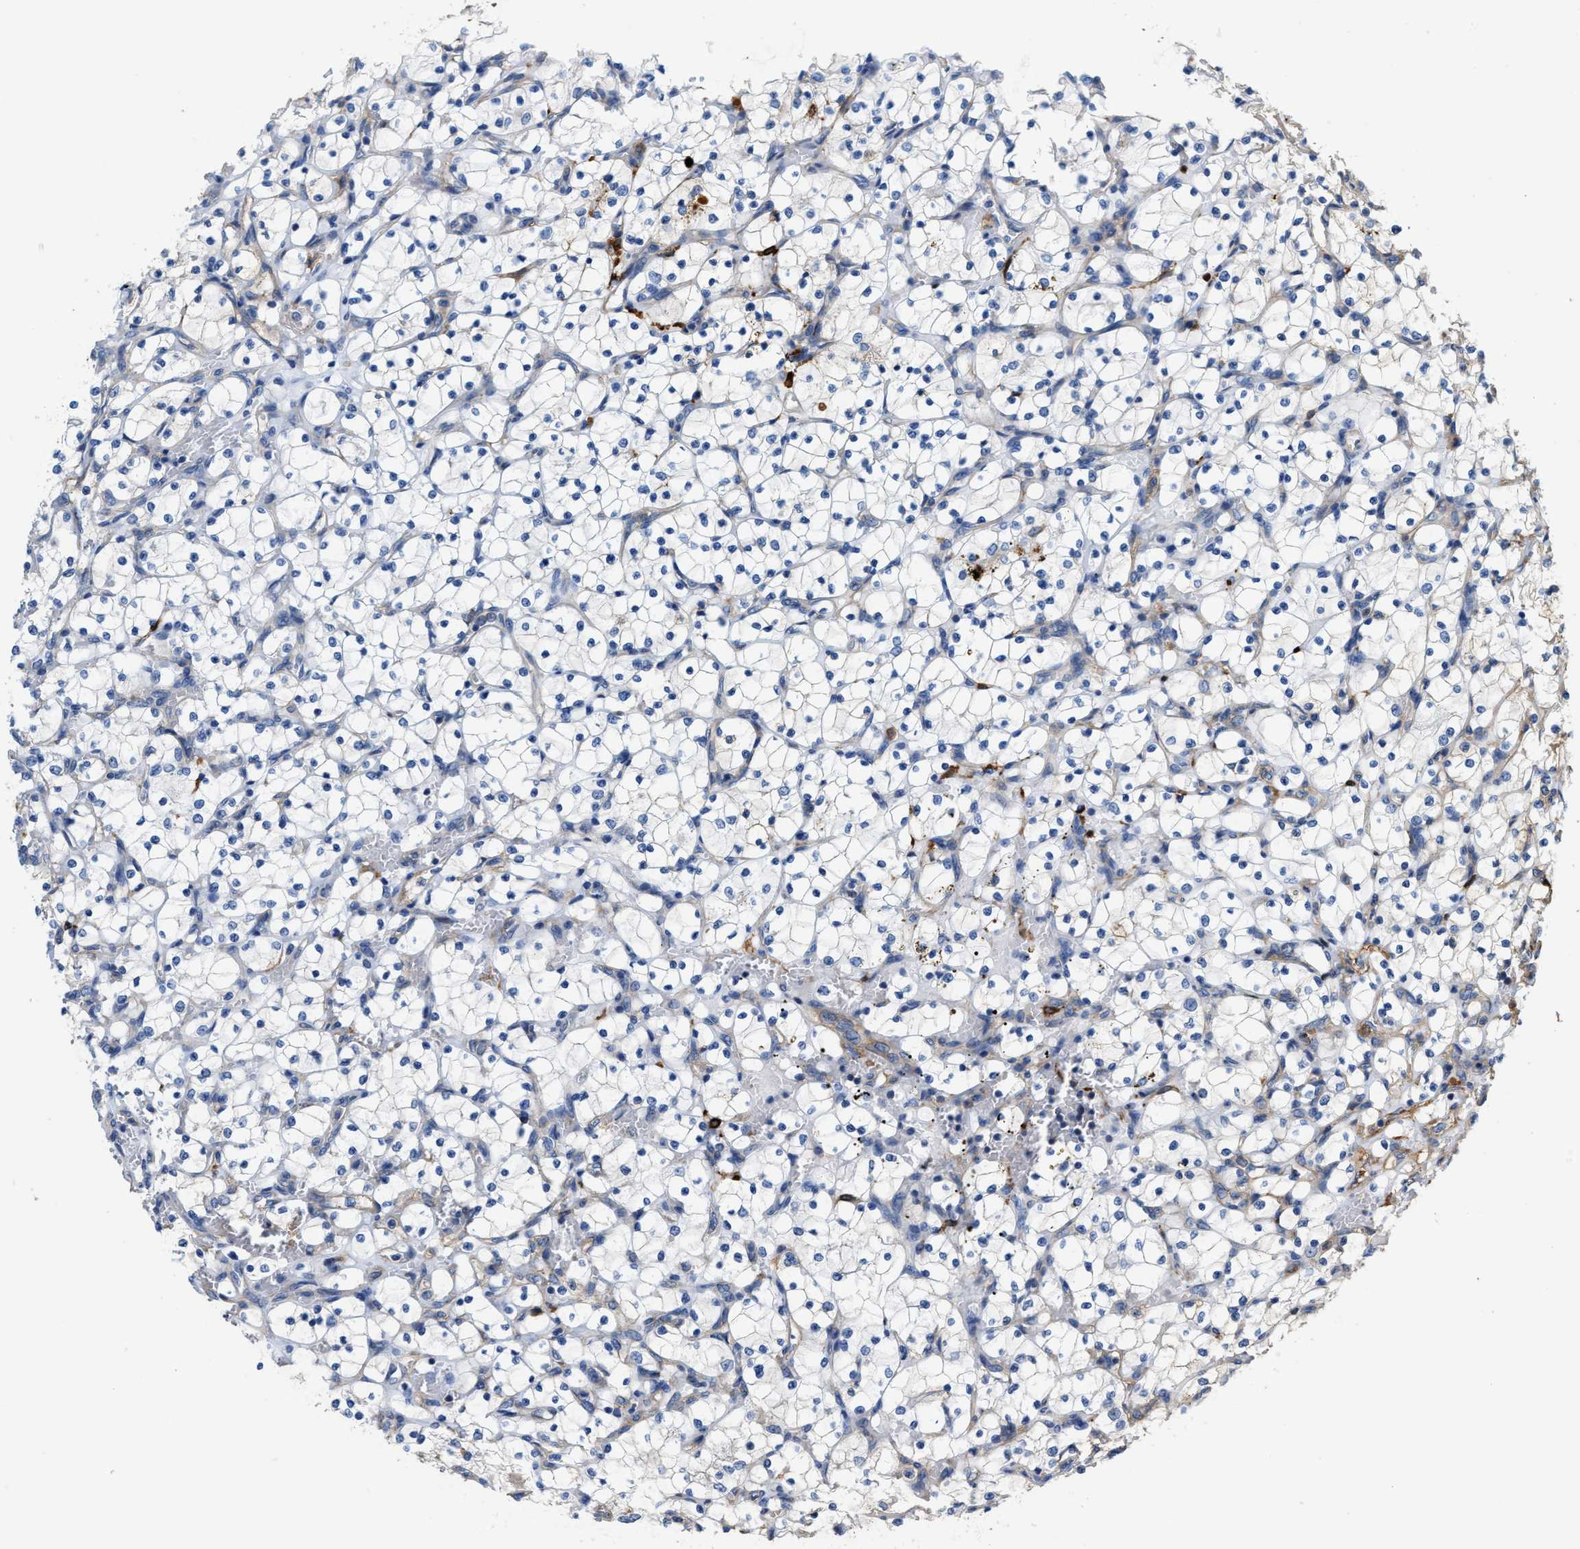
{"staining": {"intensity": "negative", "quantity": "none", "location": "none"}, "tissue": "renal cancer", "cell_type": "Tumor cells", "image_type": "cancer", "snomed": [{"axis": "morphology", "description": "Adenocarcinoma, NOS"}, {"axis": "topography", "description": "Kidney"}], "caption": "High power microscopy micrograph of an immunohistochemistry (IHC) photomicrograph of renal cancer, revealing no significant expression in tumor cells. (IHC, brightfield microscopy, high magnification).", "gene": "ATIC", "patient": {"sex": "female", "age": 69}}